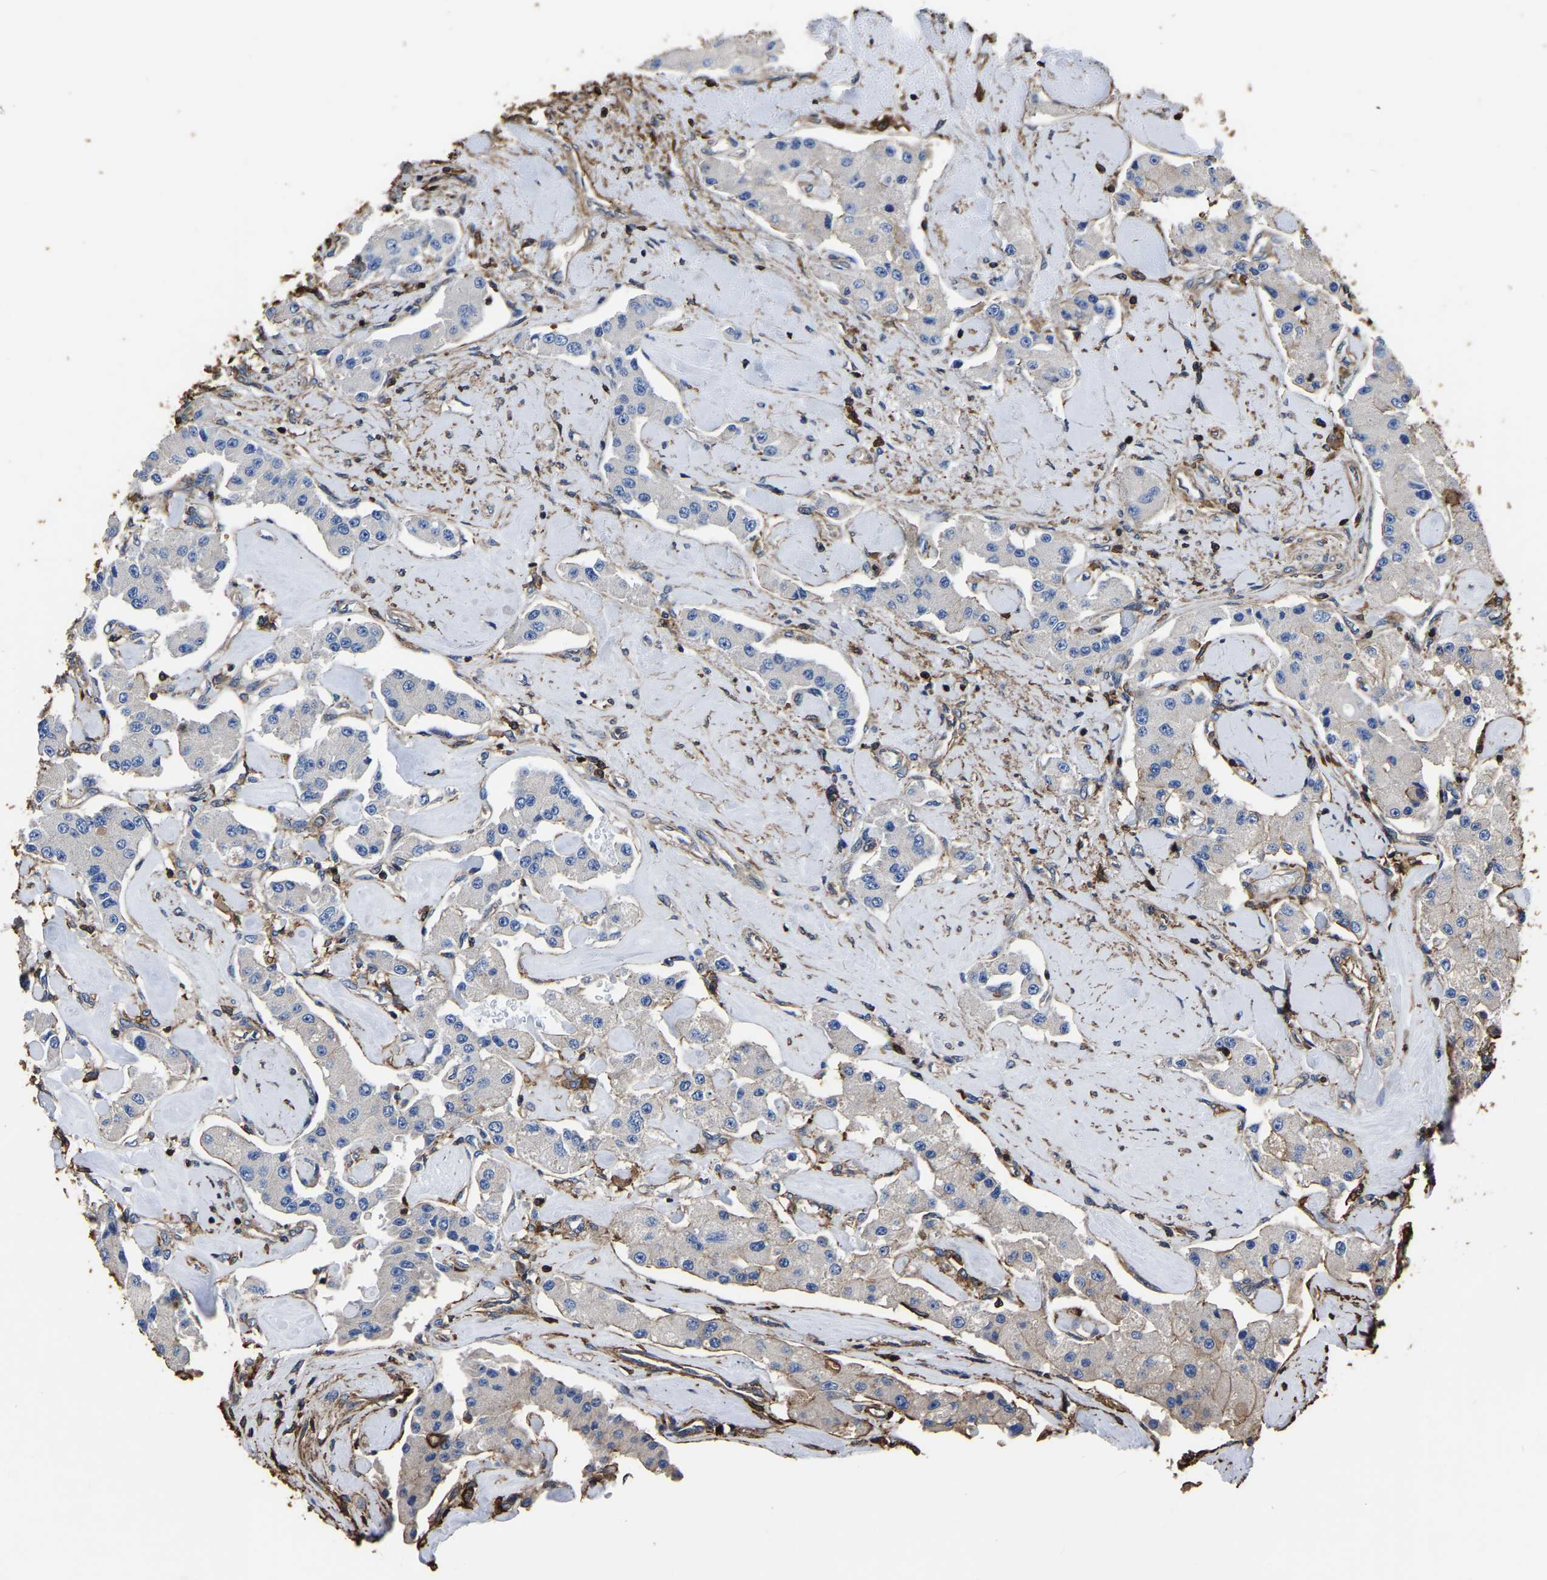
{"staining": {"intensity": "weak", "quantity": "<25%", "location": "cytoplasmic/membranous"}, "tissue": "carcinoid", "cell_type": "Tumor cells", "image_type": "cancer", "snomed": [{"axis": "morphology", "description": "Carcinoid, malignant, NOS"}, {"axis": "topography", "description": "Pancreas"}], "caption": "The immunohistochemistry (IHC) image has no significant staining in tumor cells of carcinoid tissue.", "gene": "ARMT1", "patient": {"sex": "male", "age": 41}}